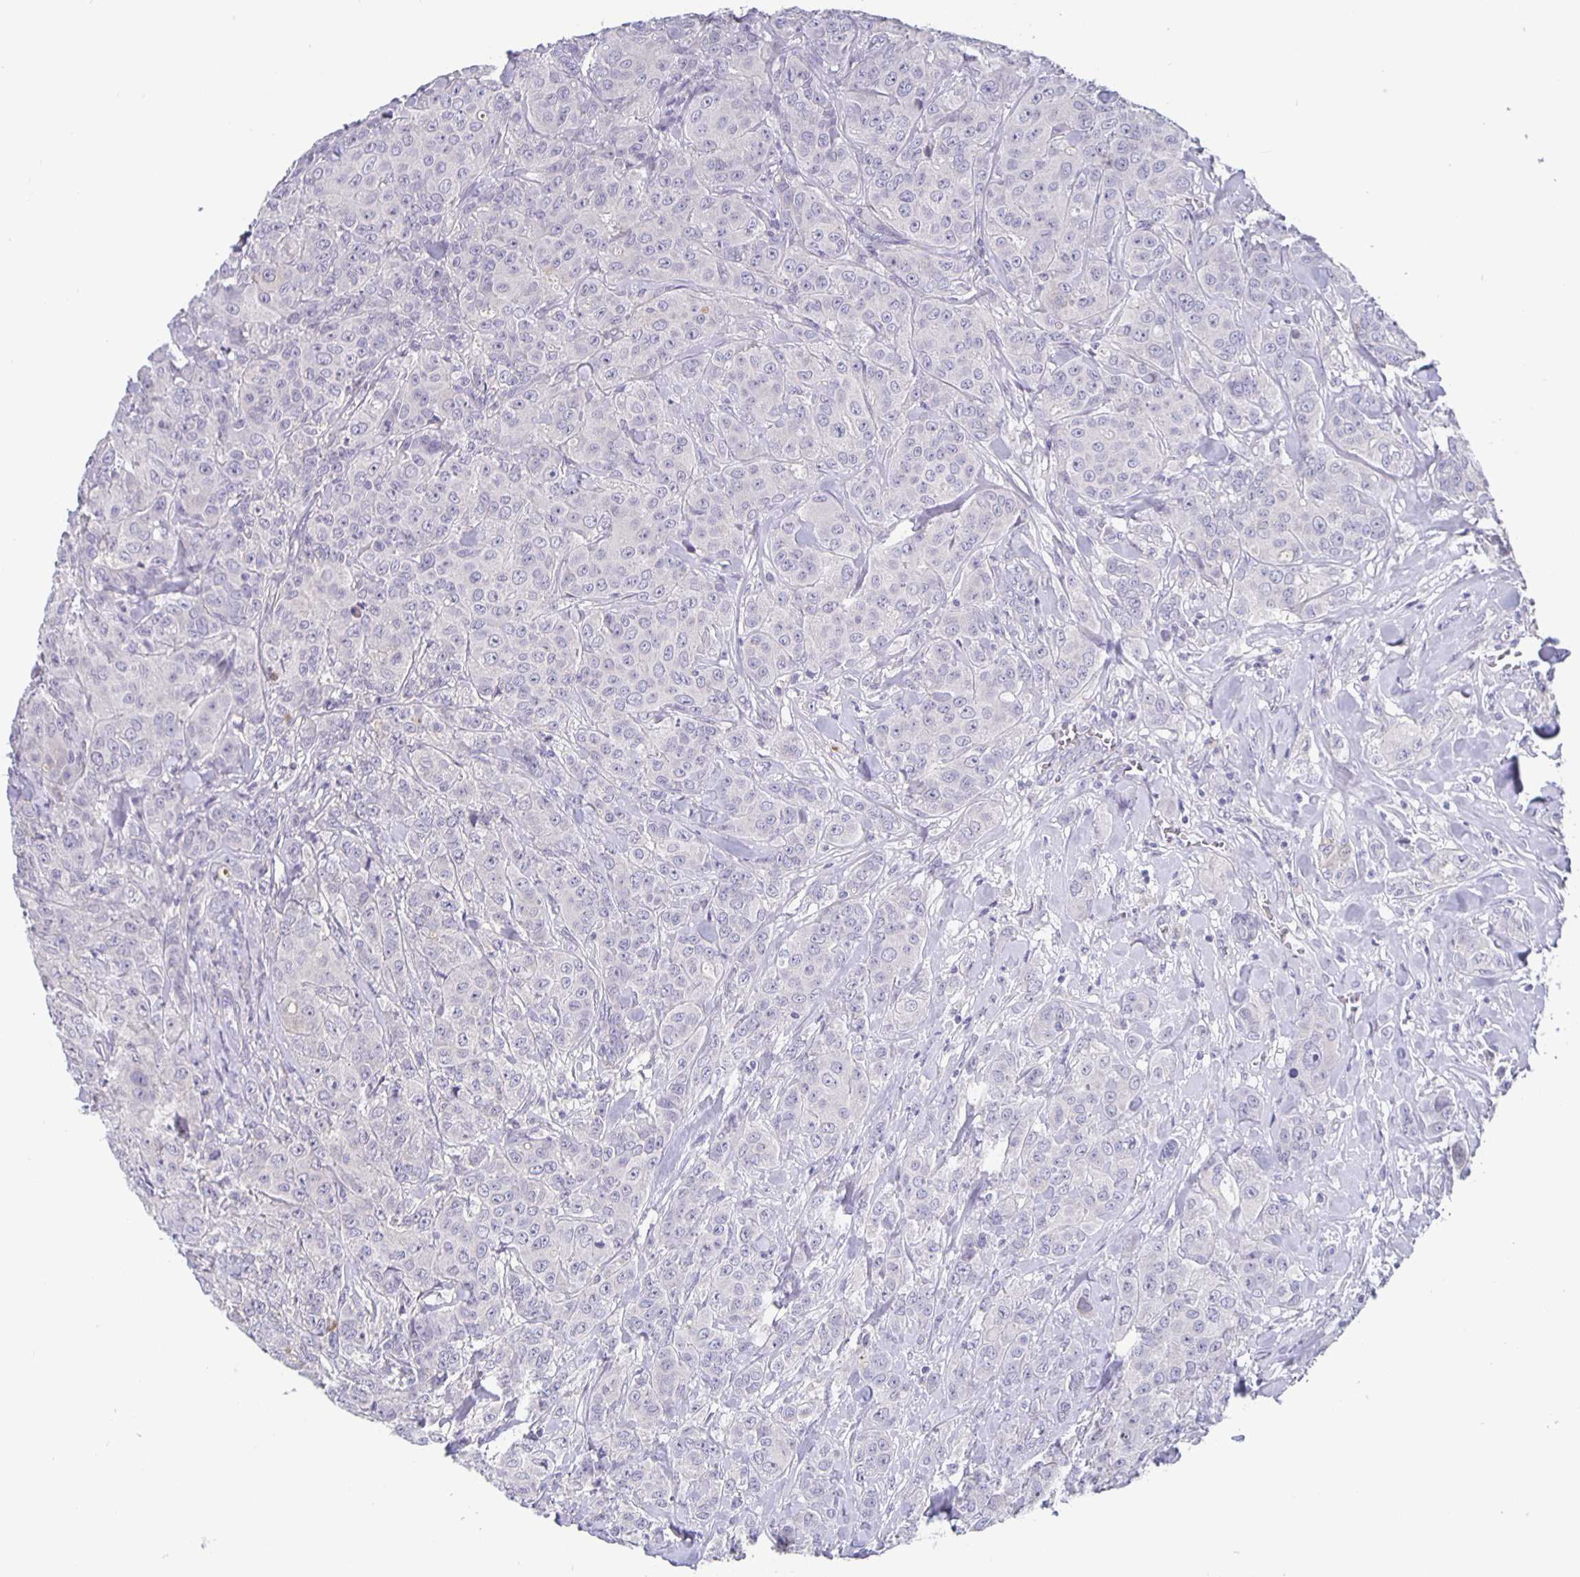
{"staining": {"intensity": "negative", "quantity": "none", "location": "none"}, "tissue": "breast cancer", "cell_type": "Tumor cells", "image_type": "cancer", "snomed": [{"axis": "morphology", "description": "Normal tissue, NOS"}, {"axis": "morphology", "description": "Duct carcinoma"}, {"axis": "topography", "description": "Breast"}], "caption": "High magnification brightfield microscopy of breast invasive ductal carcinoma stained with DAB (brown) and counterstained with hematoxylin (blue): tumor cells show no significant staining. The staining is performed using DAB brown chromogen with nuclei counter-stained in using hematoxylin.", "gene": "GDF15", "patient": {"sex": "female", "age": 43}}